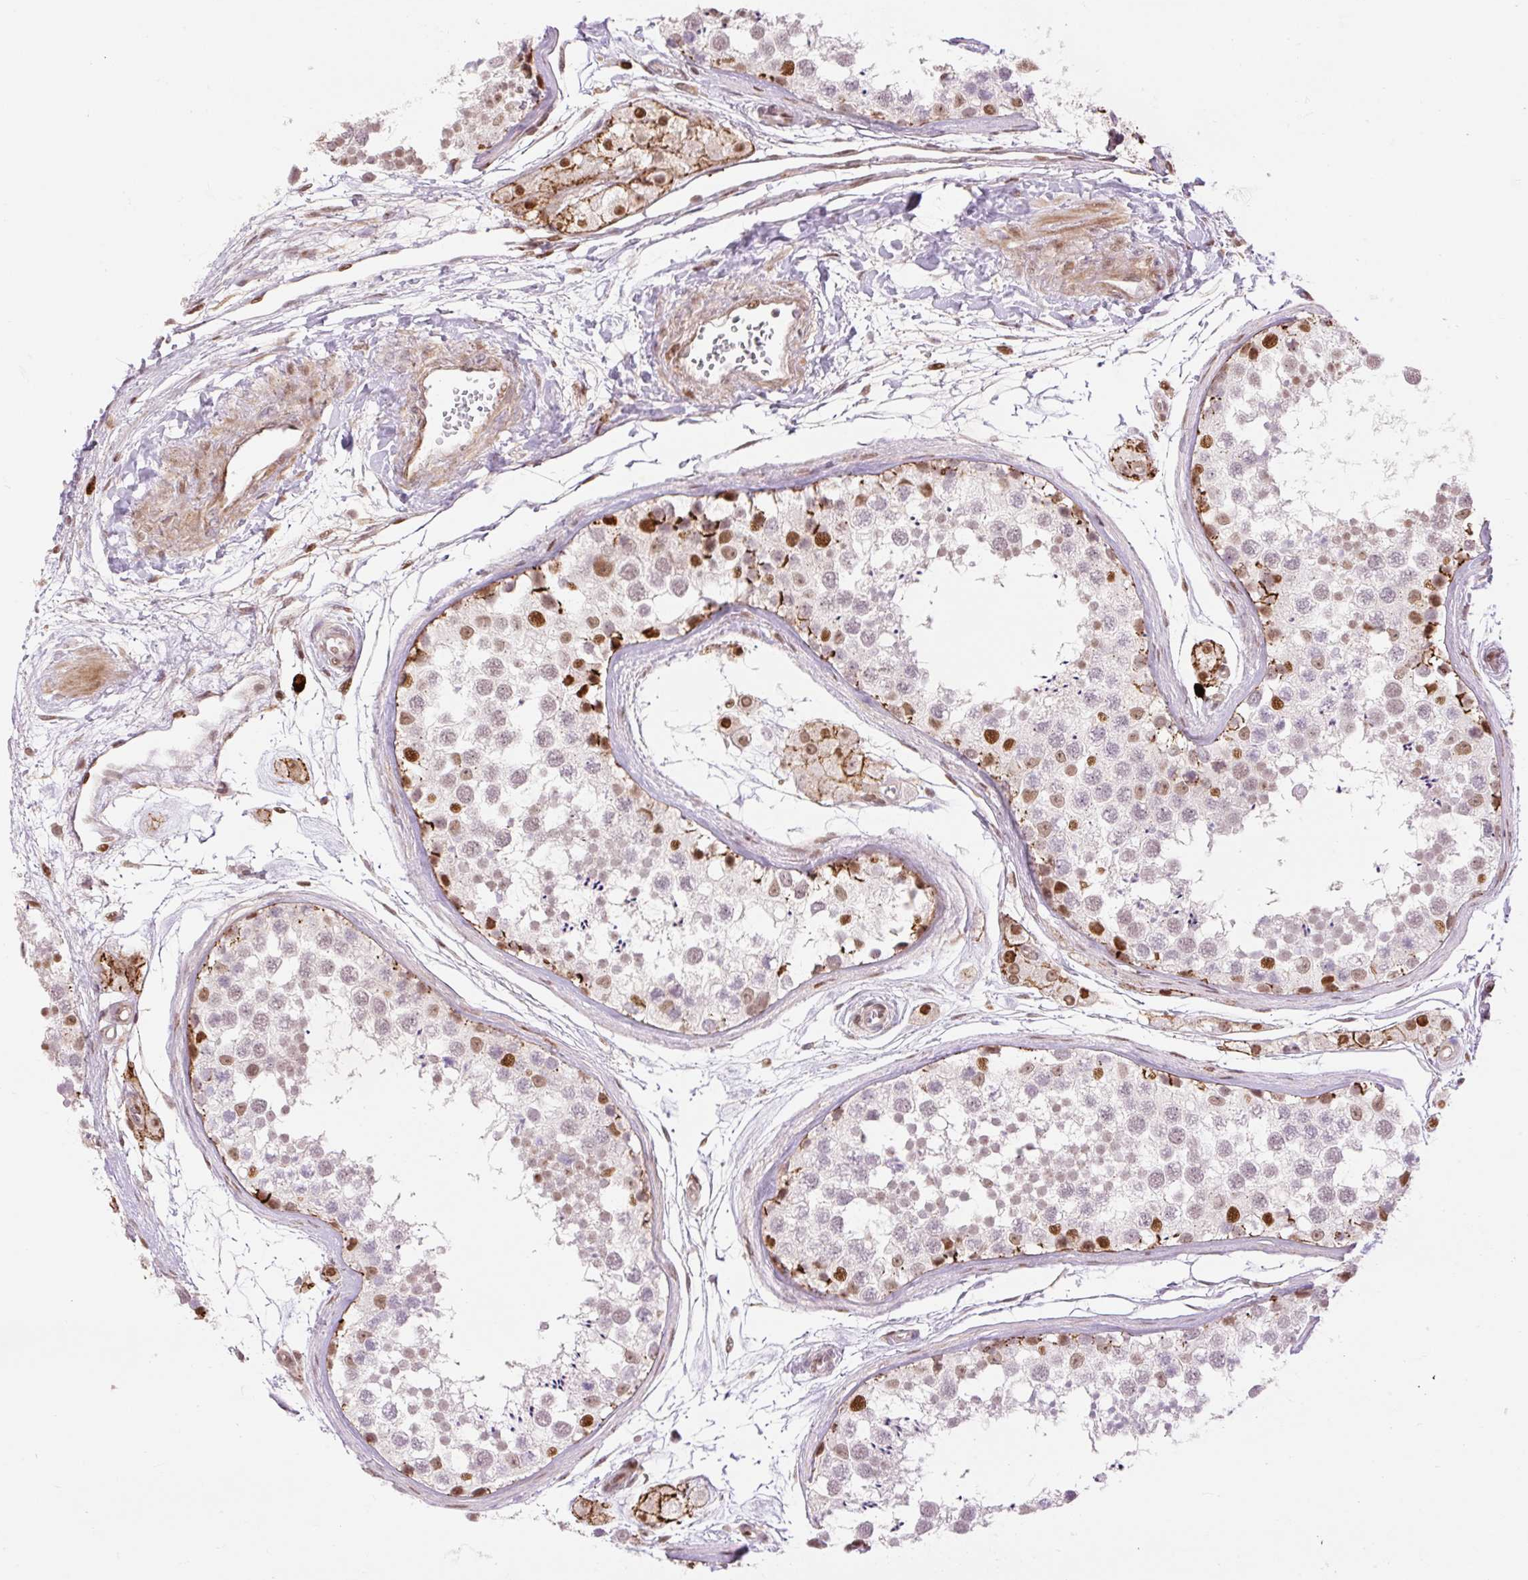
{"staining": {"intensity": "strong", "quantity": "<25%", "location": "nuclear"}, "tissue": "testis", "cell_type": "Cells in seminiferous ducts", "image_type": "normal", "snomed": [{"axis": "morphology", "description": "Normal tissue, NOS"}, {"axis": "topography", "description": "Testis"}], "caption": "IHC micrograph of benign testis: testis stained using immunohistochemistry shows medium levels of strong protein expression localized specifically in the nuclear of cells in seminiferous ducts, appearing as a nuclear brown color.", "gene": "RIPPLY3", "patient": {"sex": "male", "age": 56}}